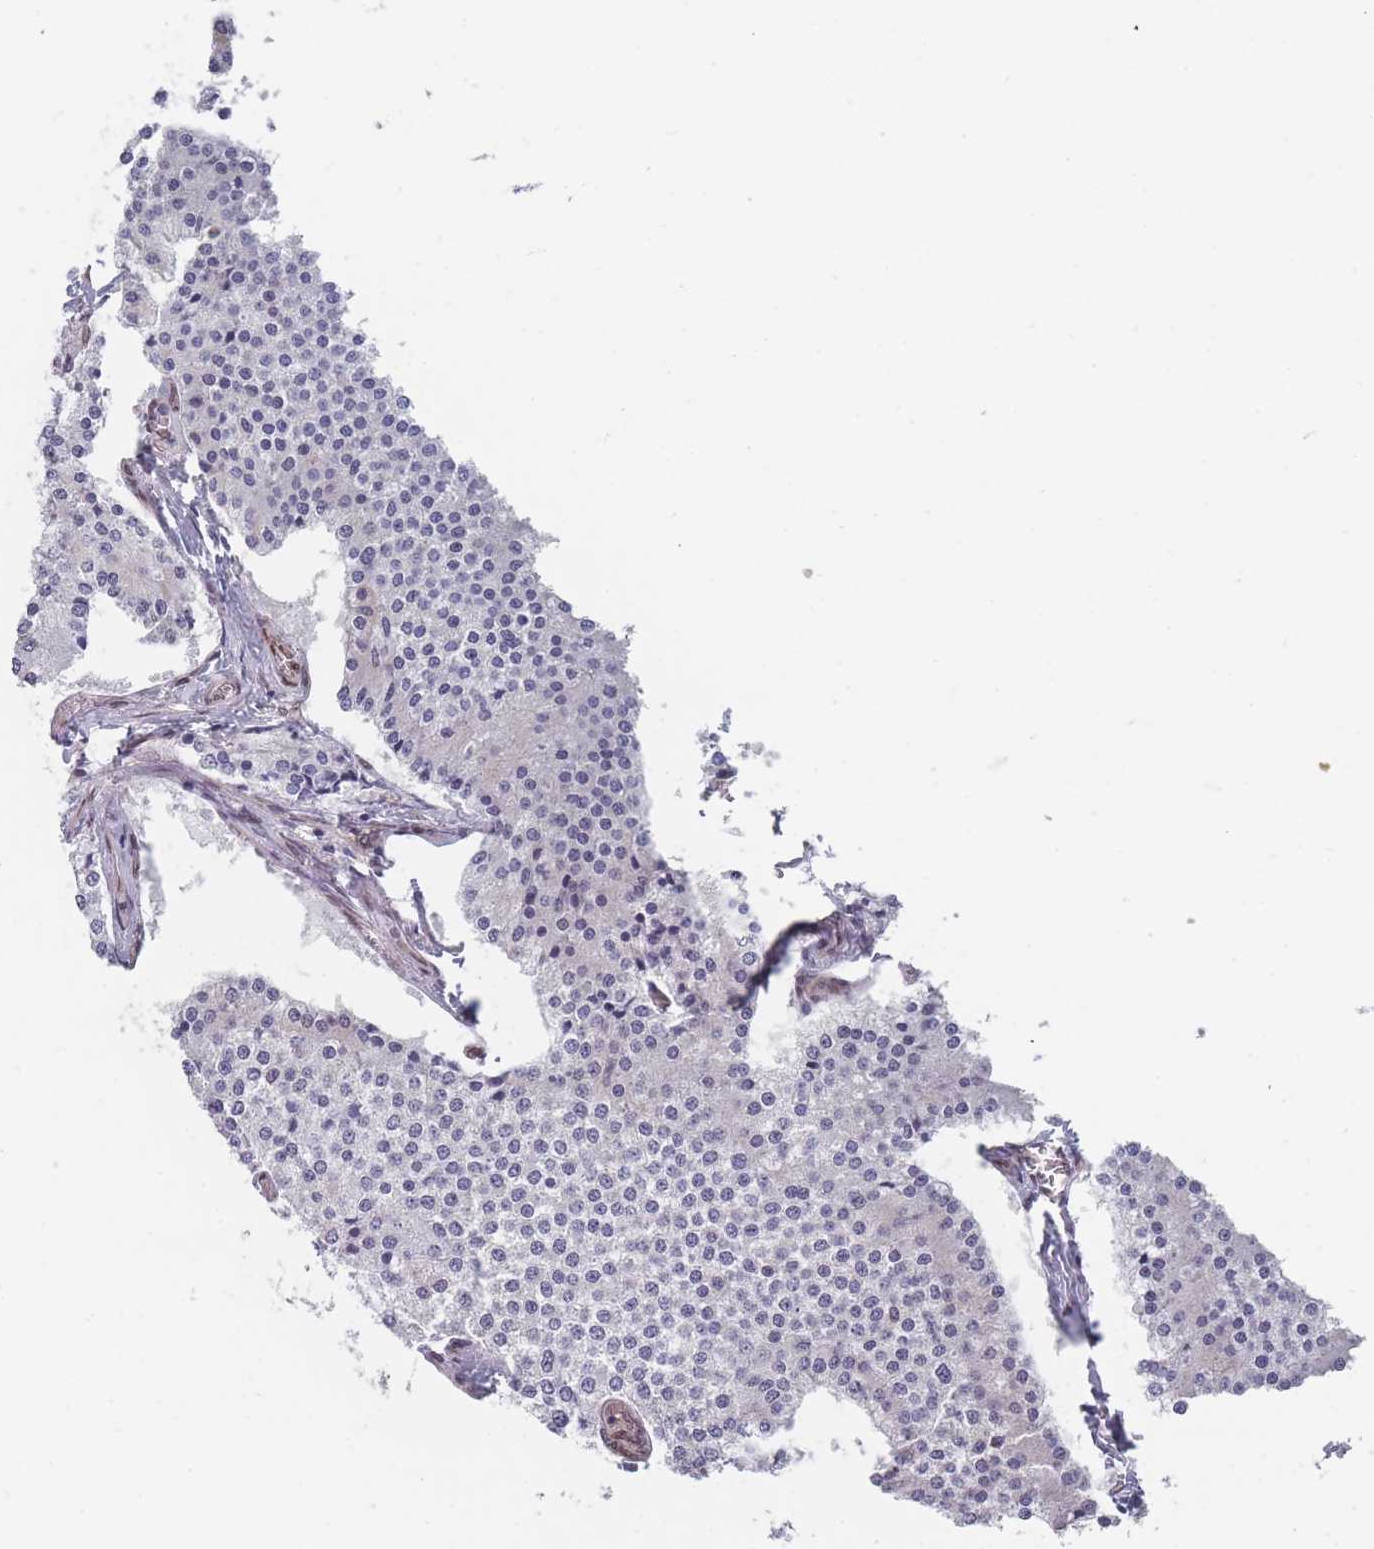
{"staining": {"intensity": "negative", "quantity": "none", "location": "none"}, "tissue": "carcinoid", "cell_type": "Tumor cells", "image_type": "cancer", "snomed": [{"axis": "morphology", "description": "Carcinoid, malignant, NOS"}, {"axis": "topography", "description": "Colon"}], "caption": "The photomicrograph demonstrates no significant positivity in tumor cells of carcinoid (malignant).", "gene": "ZBTB1", "patient": {"sex": "female", "age": 52}}